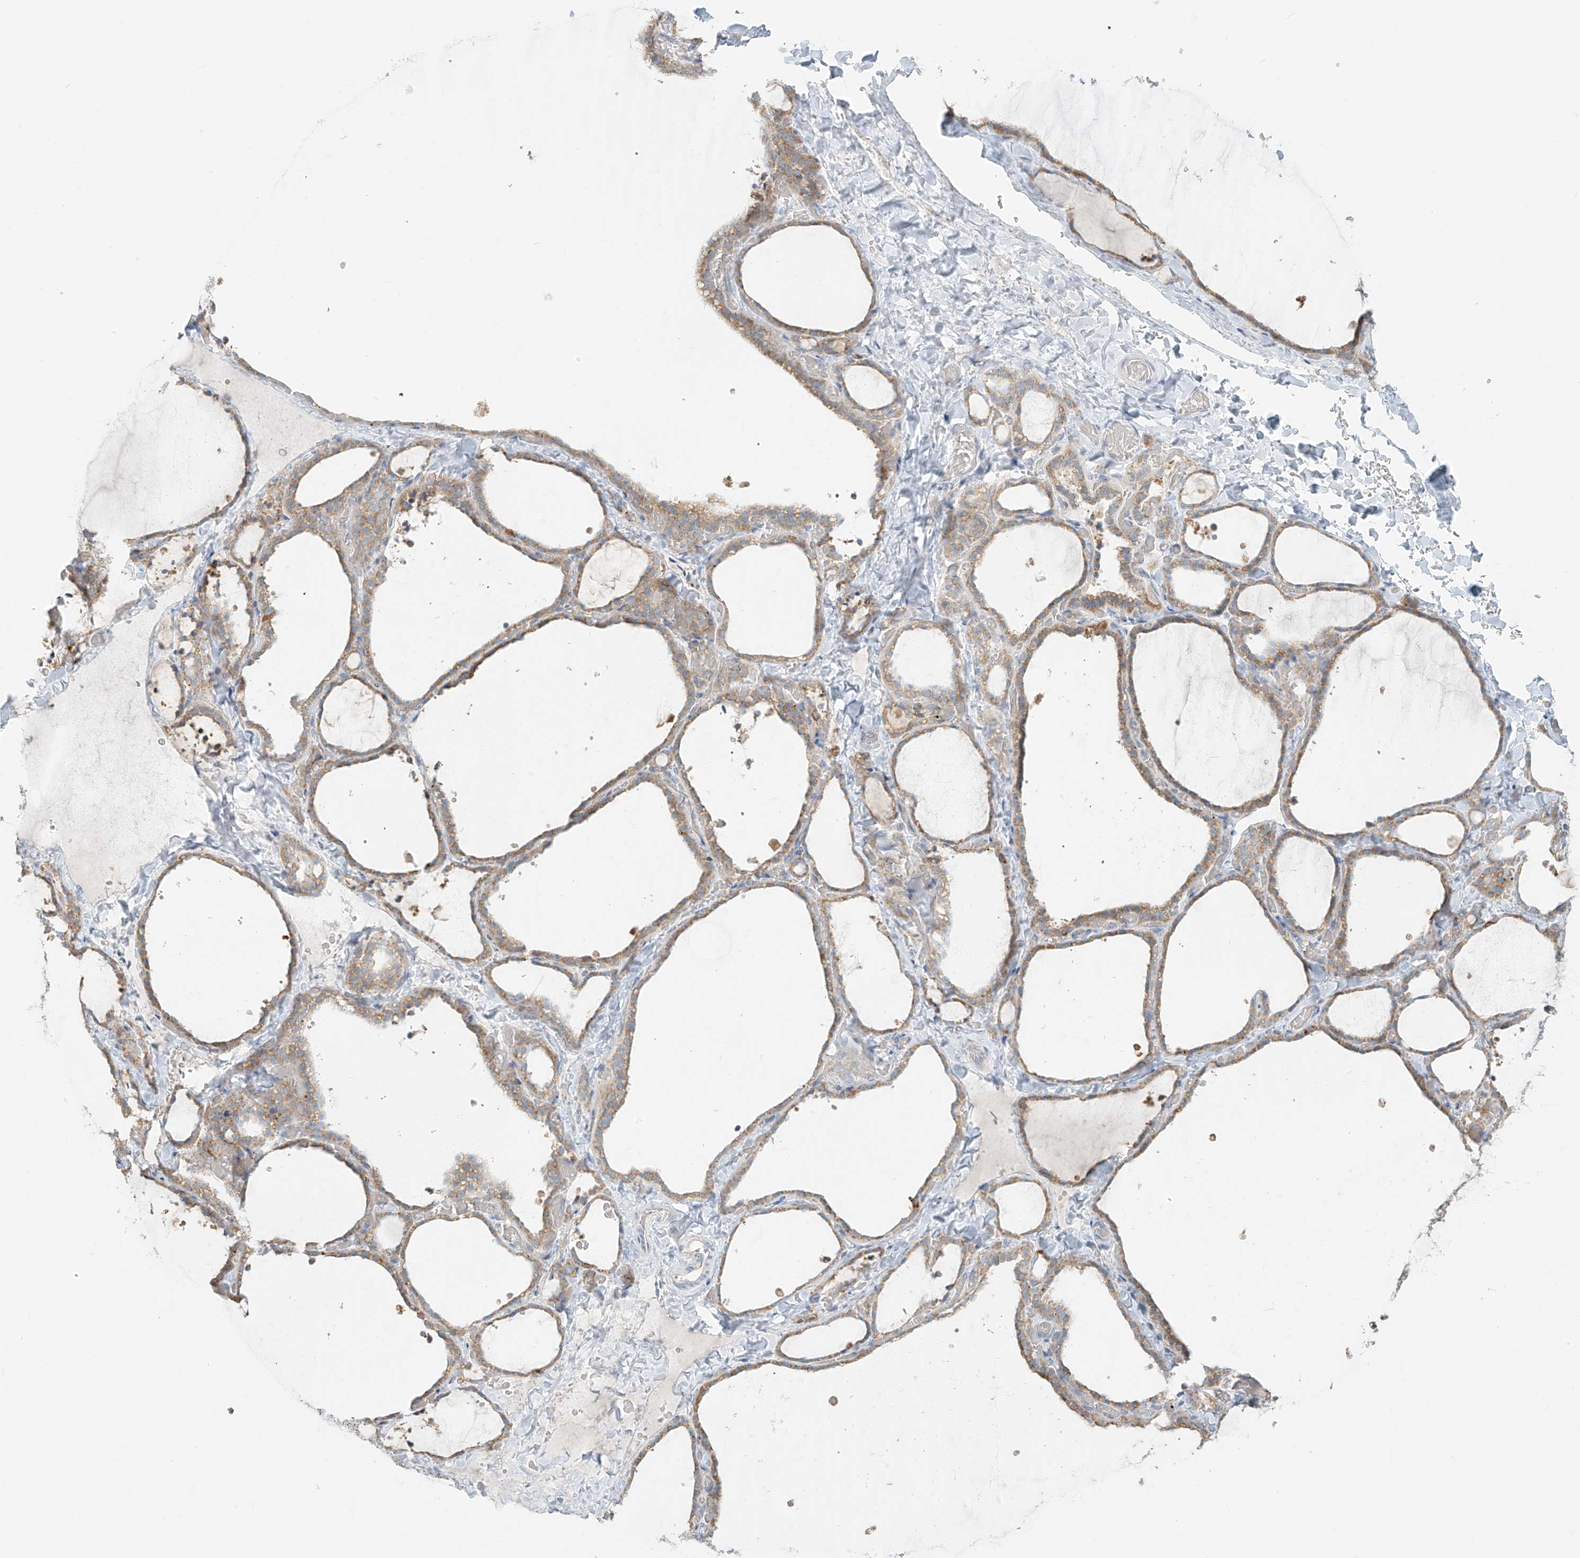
{"staining": {"intensity": "moderate", "quantity": "25%-75%", "location": "cytoplasmic/membranous"}, "tissue": "thyroid gland", "cell_type": "Glandular cells", "image_type": "normal", "snomed": [{"axis": "morphology", "description": "Normal tissue, NOS"}, {"axis": "topography", "description": "Thyroid gland"}], "caption": "Brown immunohistochemical staining in benign thyroid gland exhibits moderate cytoplasmic/membranous expression in approximately 25%-75% of glandular cells. (IHC, brightfield microscopy, high magnification).", "gene": "UST", "patient": {"sex": "female", "age": 22}}